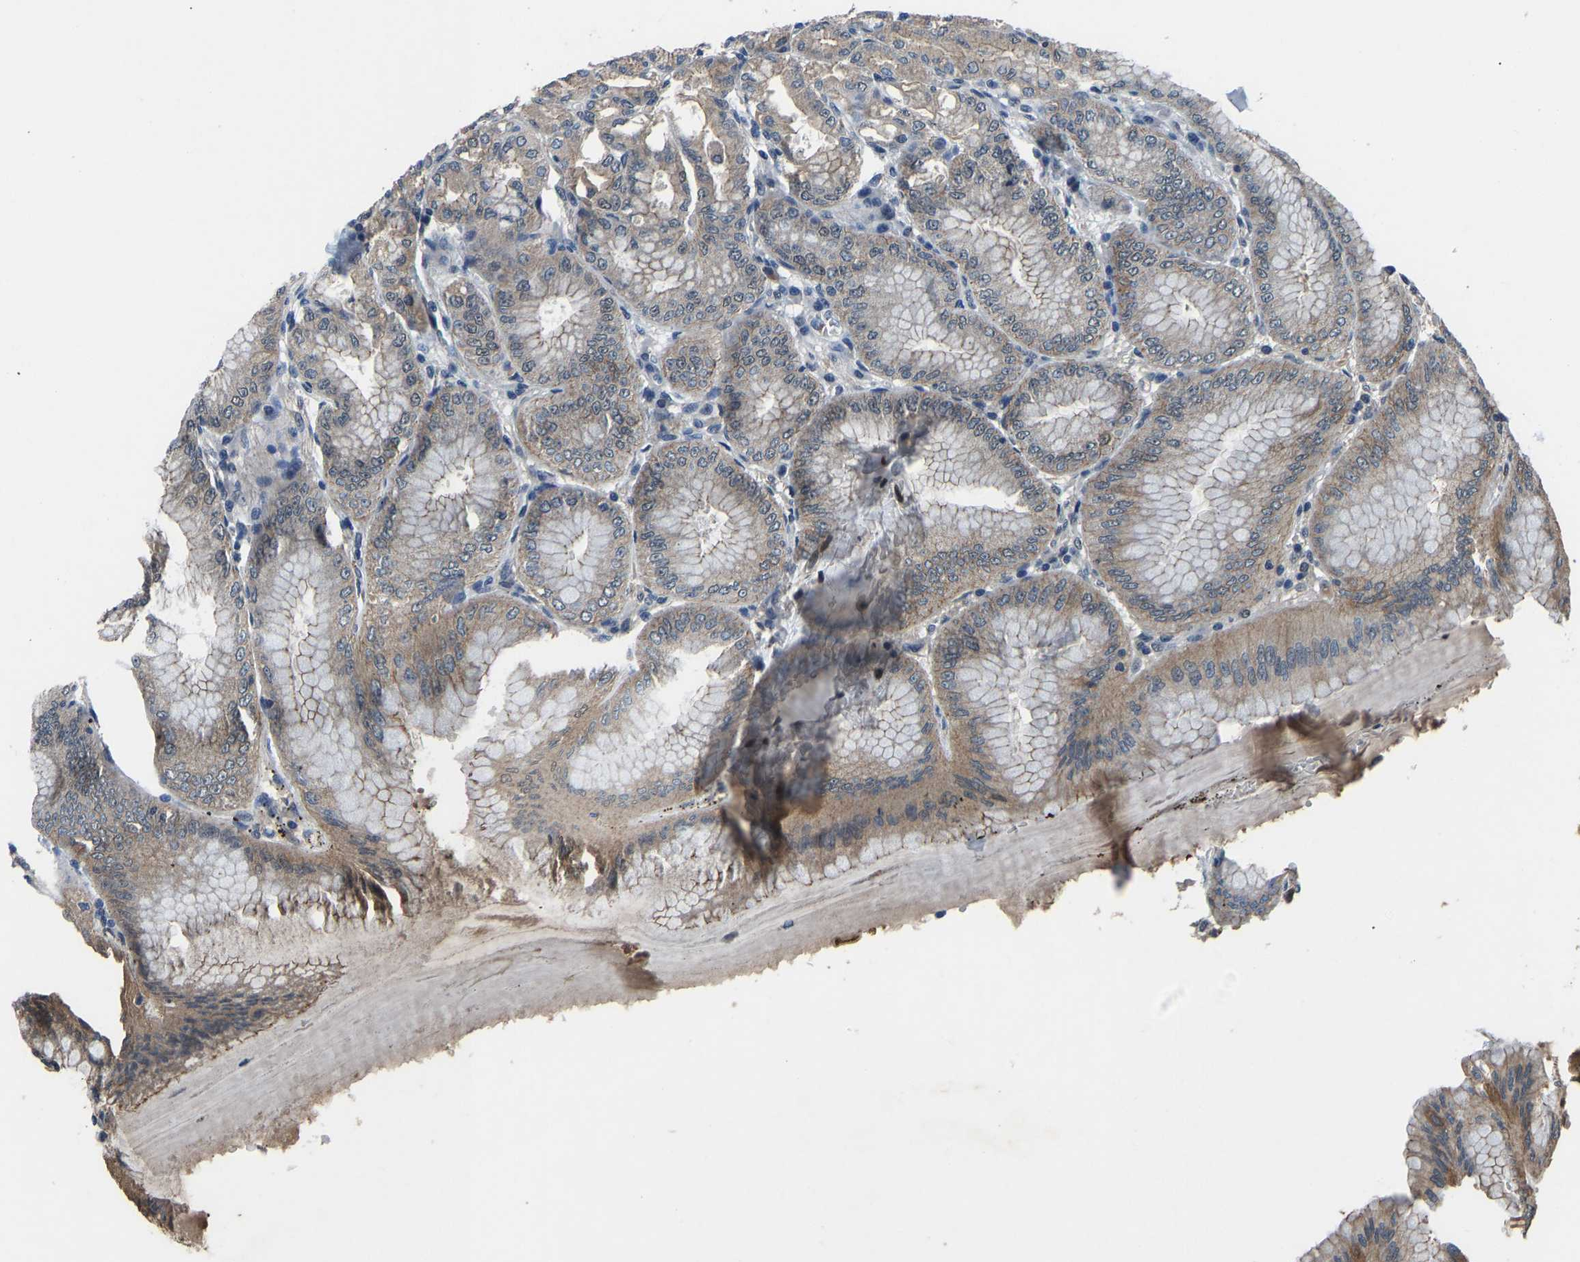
{"staining": {"intensity": "weak", "quantity": "25%-75%", "location": "cytoplasmic/membranous,nuclear"}, "tissue": "stomach", "cell_type": "Glandular cells", "image_type": "normal", "snomed": [{"axis": "morphology", "description": "Normal tissue, NOS"}, {"axis": "topography", "description": "Stomach, lower"}], "caption": "Immunohistochemical staining of normal stomach displays low levels of weak cytoplasmic/membranous,nuclear staining in about 25%-75% of glandular cells.", "gene": "TOX4", "patient": {"sex": "male", "age": 71}}